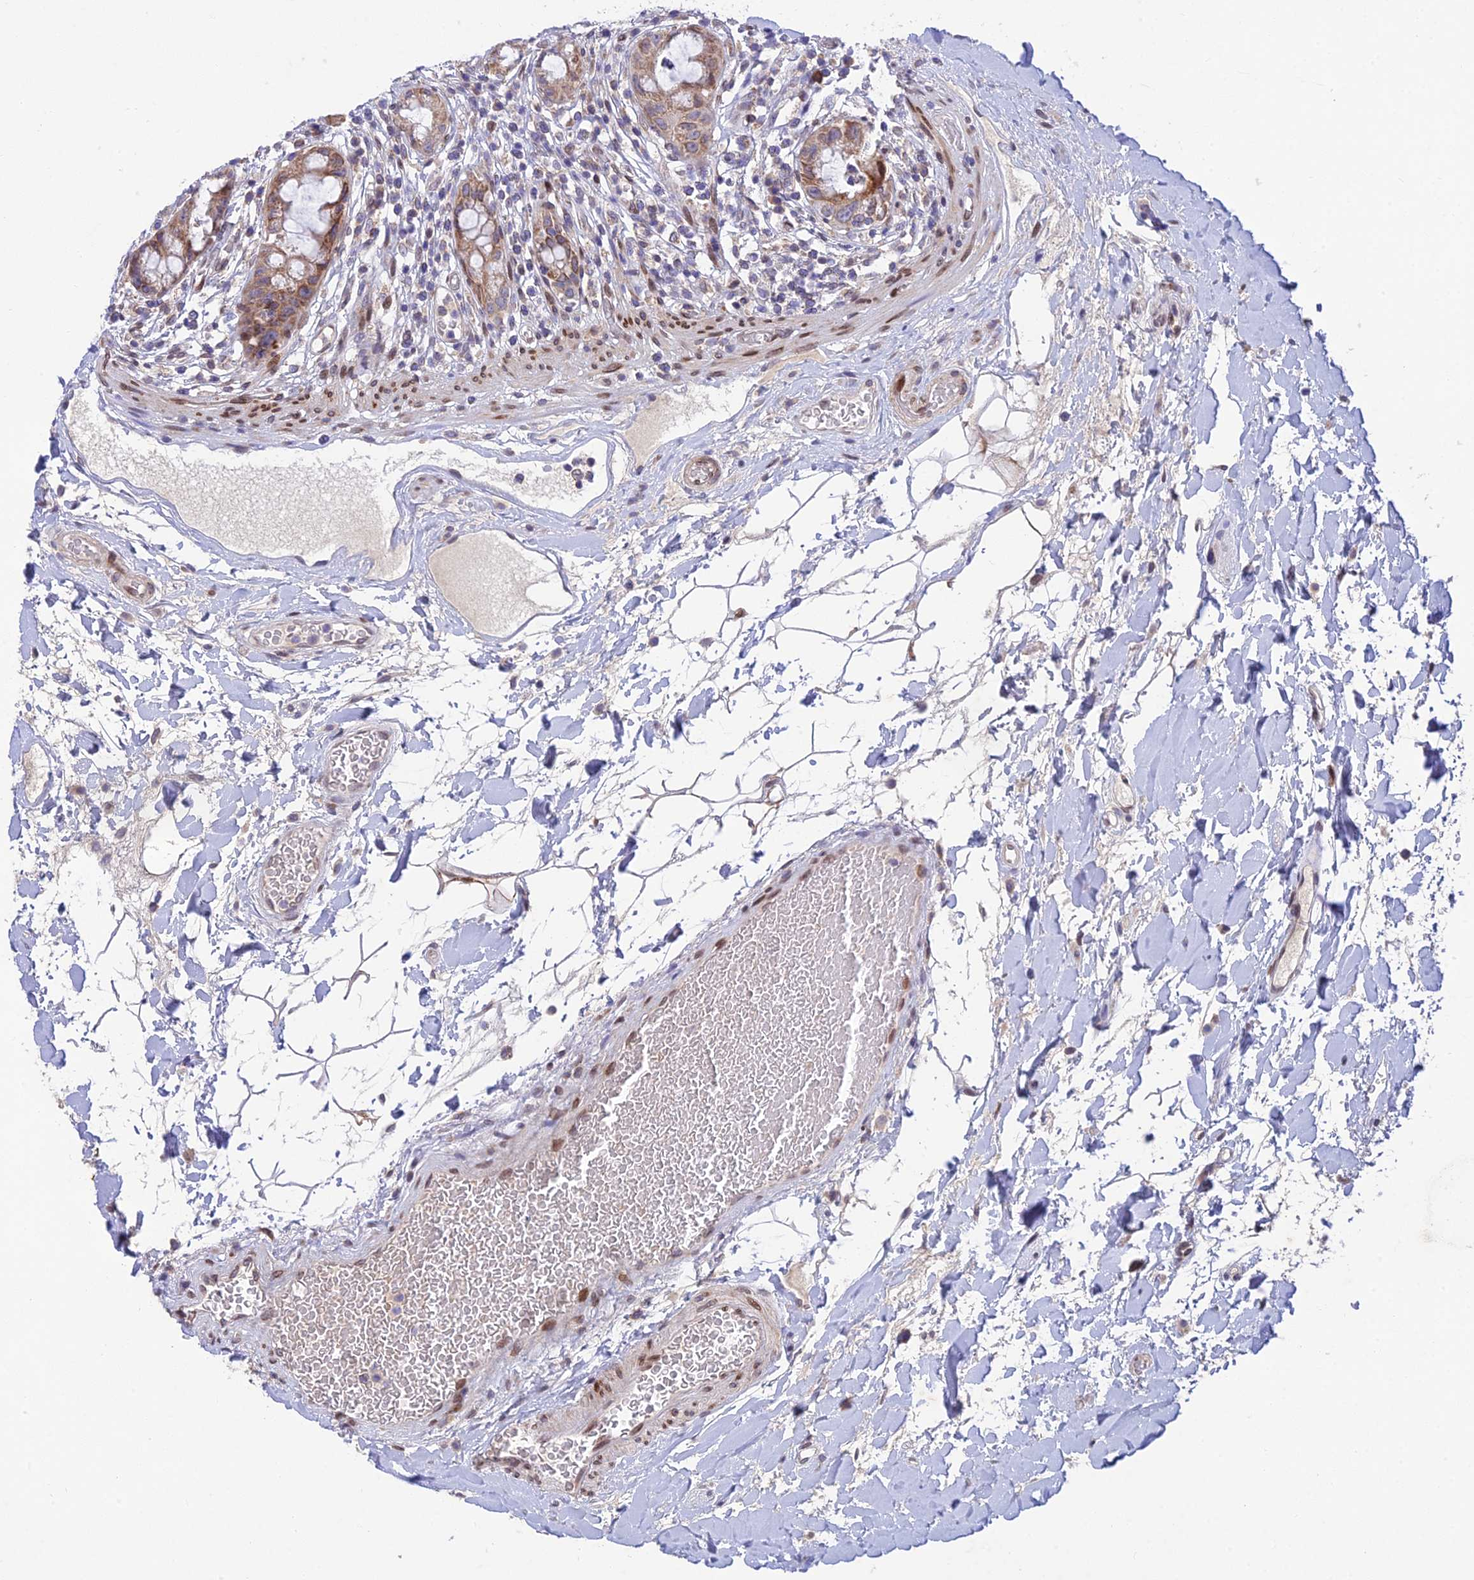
{"staining": {"intensity": "moderate", "quantity": ">75%", "location": "cytoplasmic/membranous"}, "tissue": "rectum", "cell_type": "Glandular cells", "image_type": "normal", "snomed": [{"axis": "morphology", "description": "Normal tissue, NOS"}, {"axis": "topography", "description": "Rectum"}], "caption": "Immunohistochemical staining of normal rectum shows medium levels of moderate cytoplasmic/membranous positivity in about >75% of glandular cells.", "gene": "MGAT2", "patient": {"sex": "female", "age": 57}}